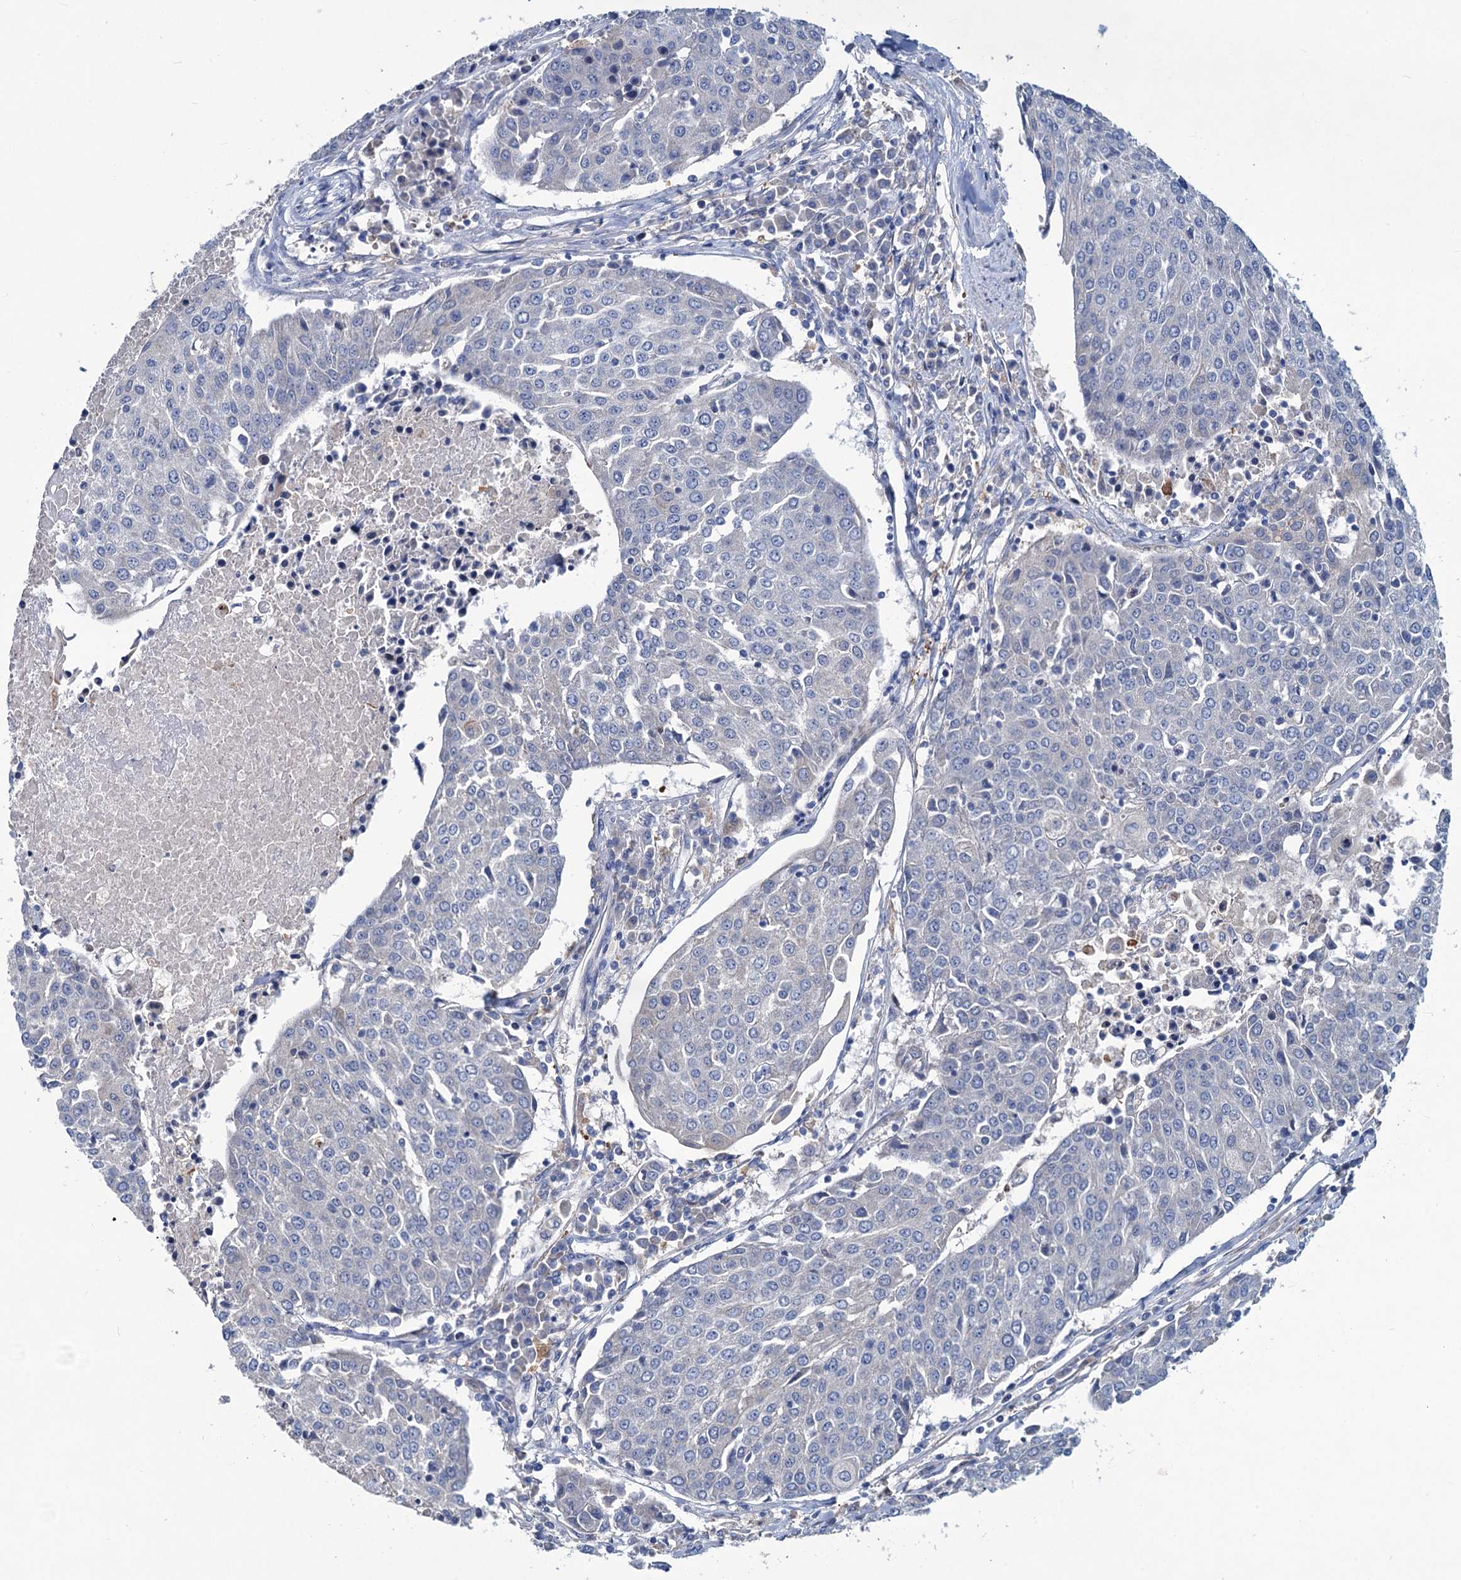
{"staining": {"intensity": "negative", "quantity": "none", "location": "none"}, "tissue": "urothelial cancer", "cell_type": "Tumor cells", "image_type": "cancer", "snomed": [{"axis": "morphology", "description": "Urothelial carcinoma, High grade"}, {"axis": "topography", "description": "Urinary bladder"}], "caption": "Tumor cells are negative for protein expression in human high-grade urothelial carcinoma.", "gene": "RTKN2", "patient": {"sex": "female", "age": 85}}